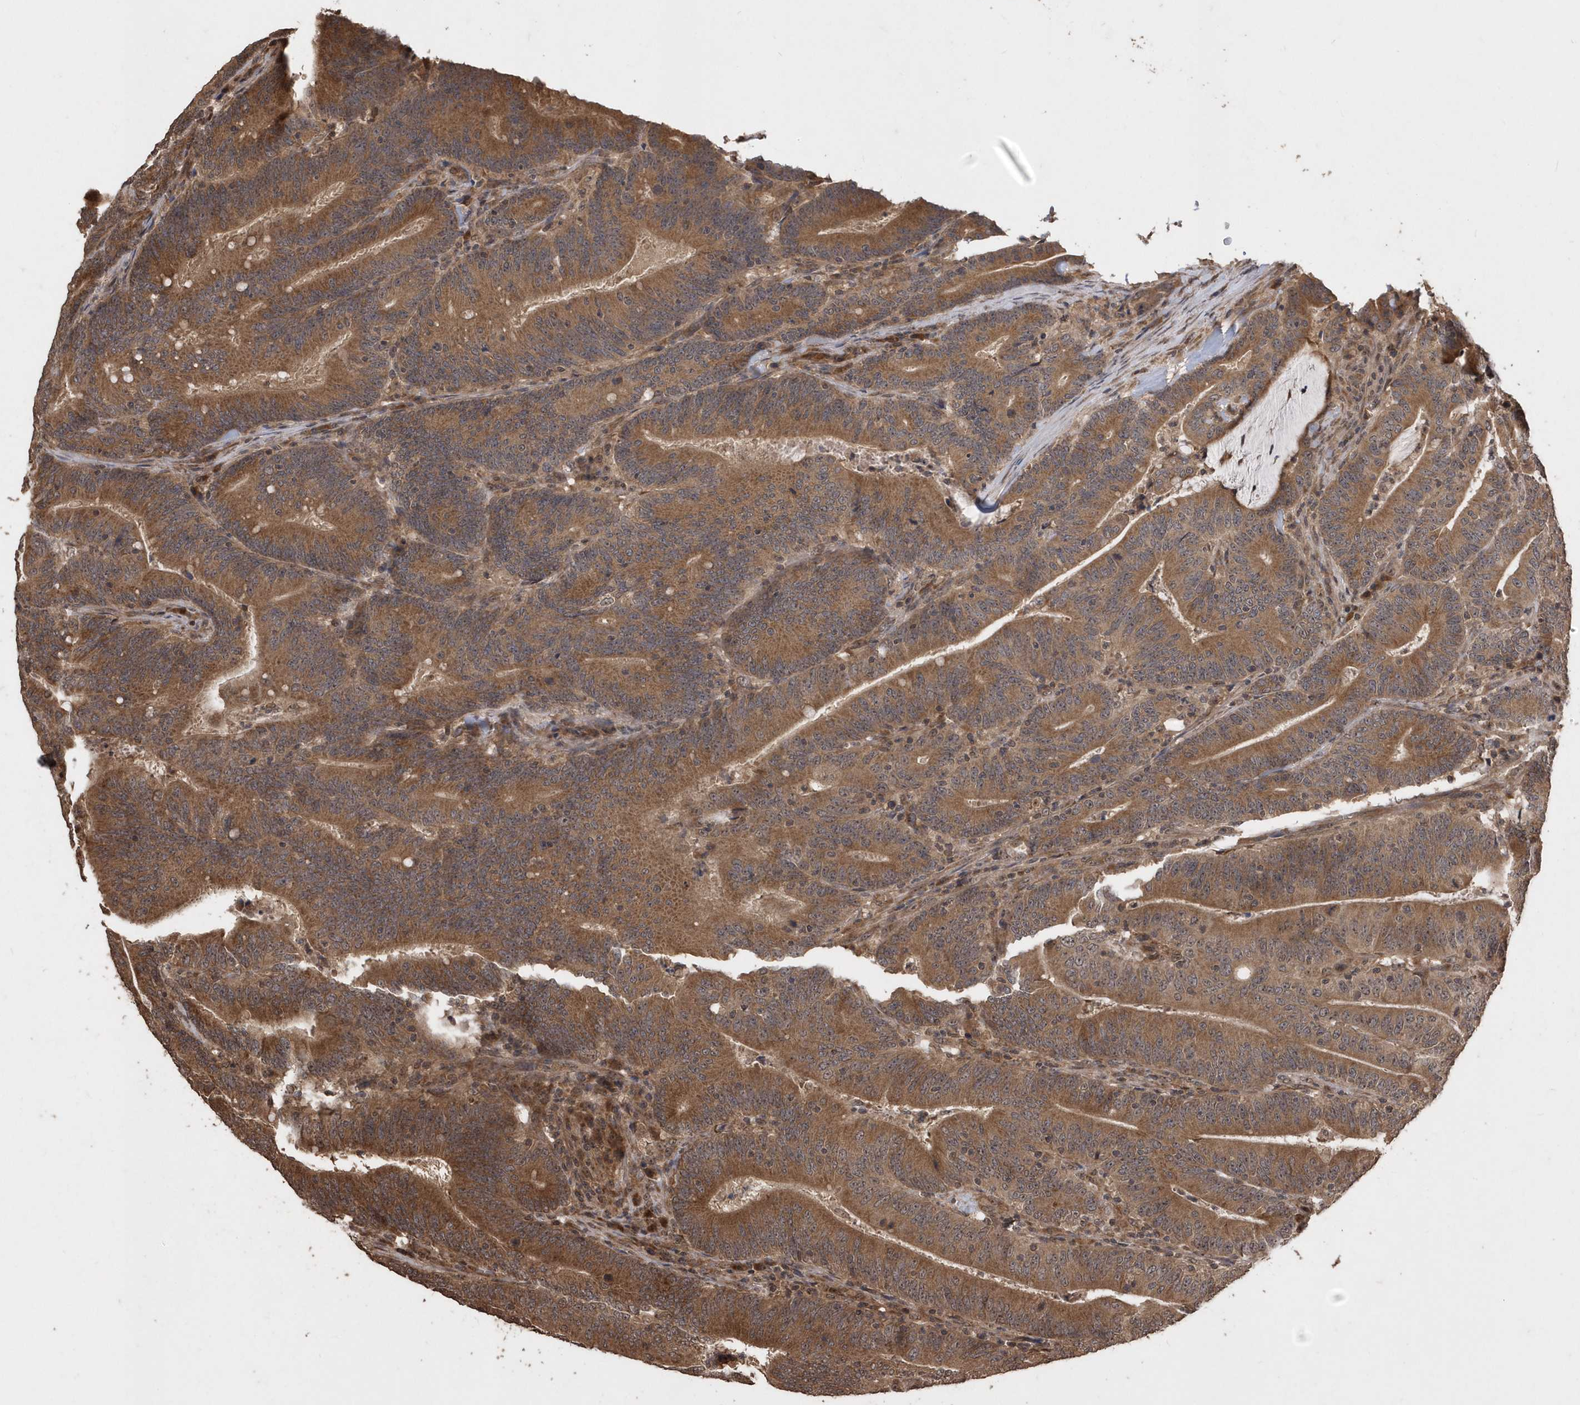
{"staining": {"intensity": "moderate", "quantity": ">75%", "location": "cytoplasmic/membranous"}, "tissue": "colorectal cancer", "cell_type": "Tumor cells", "image_type": "cancer", "snomed": [{"axis": "morphology", "description": "Adenocarcinoma, NOS"}, {"axis": "topography", "description": "Colon"}], "caption": "A brown stain shows moderate cytoplasmic/membranous staining of a protein in adenocarcinoma (colorectal) tumor cells. The staining was performed using DAB (3,3'-diaminobenzidine) to visualize the protein expression in brown, while the nuclei were stained in blue with hematoxylin (Magnification: 20x).", "gene": "WASHC5", "patient": {"sex": "female", "age": 66}}